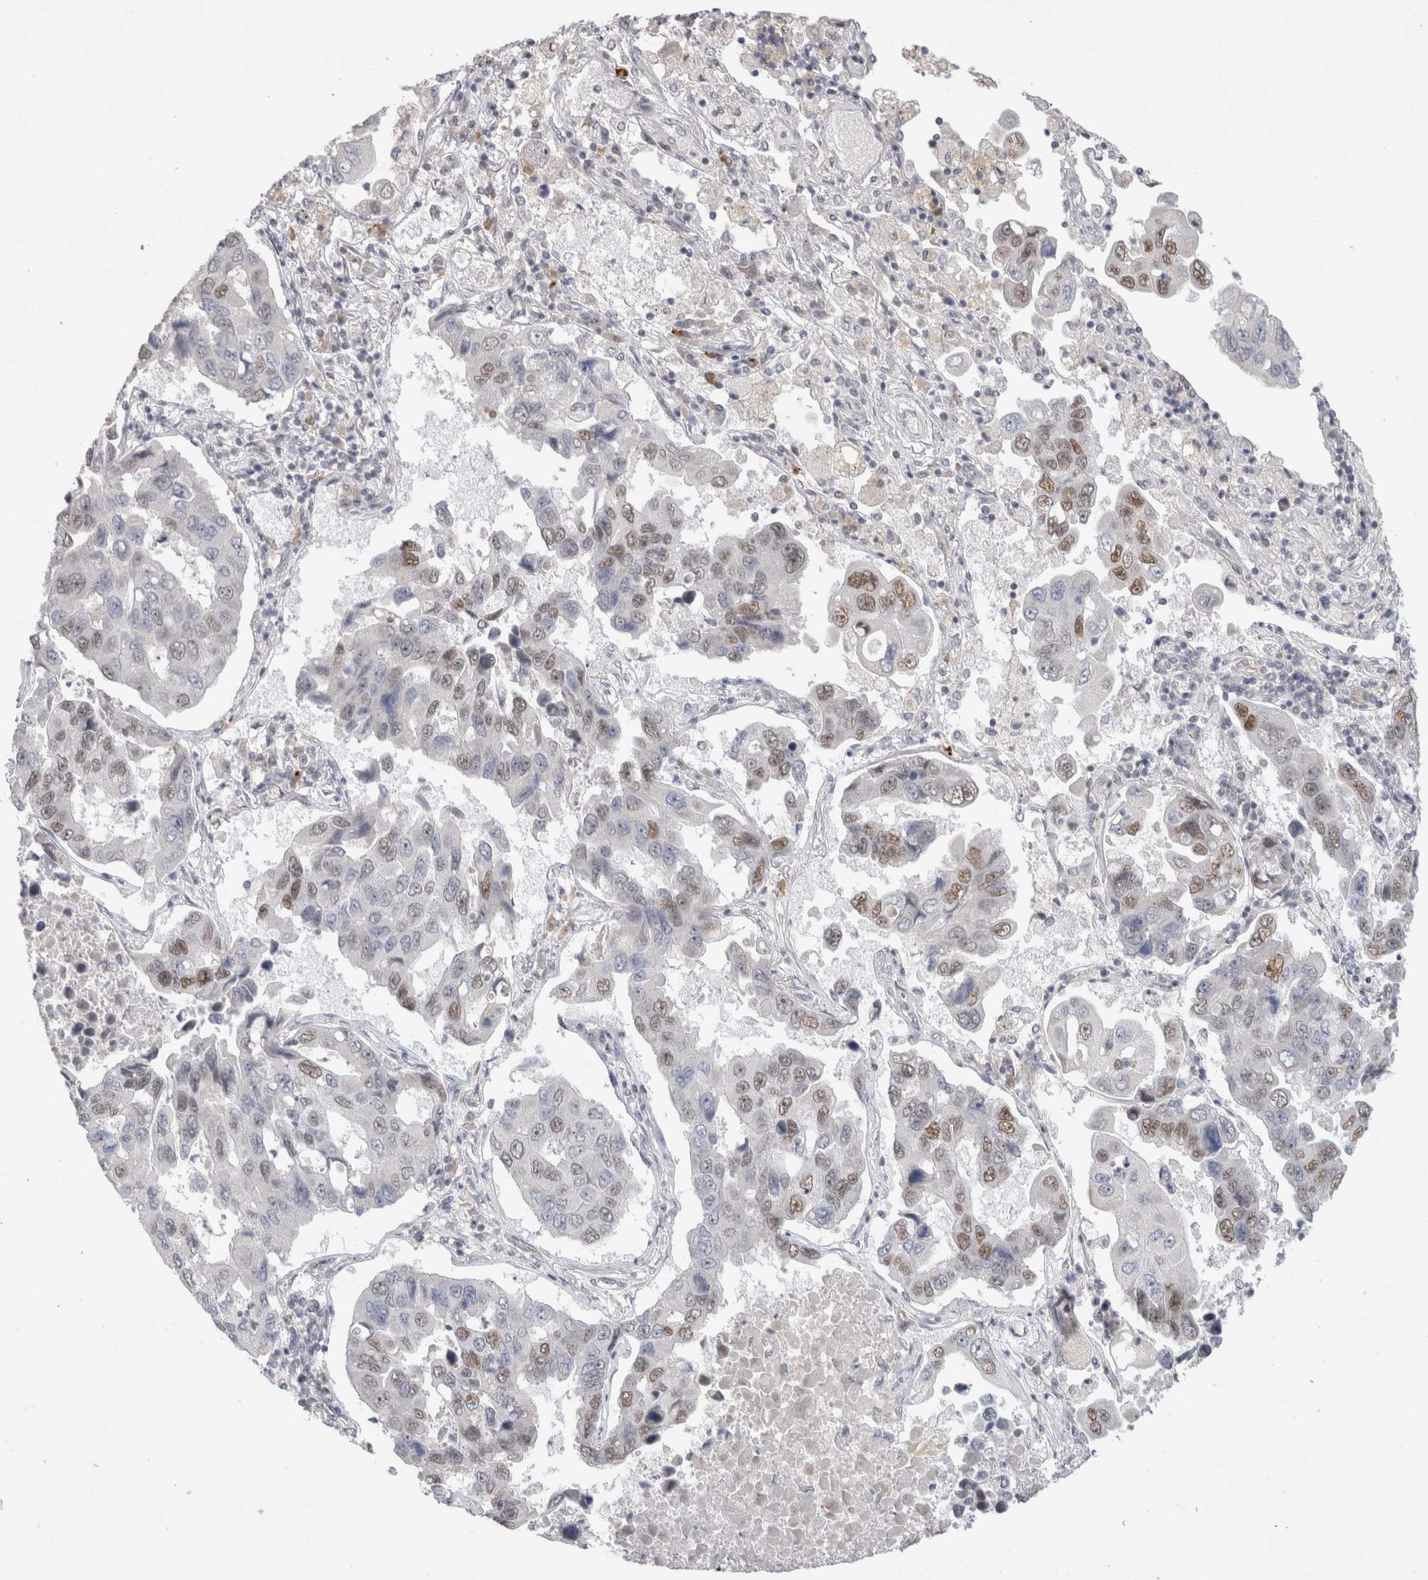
{"staining": {"intensity": "moderate", "quantity": "<25%", "location": "nuclear"}, "tissue": "lung cancer", "cell_type": "Tumor cells", "image_type": "cancer", "snomed": [{"axis": "morphology", "description": "Adenocarcinoma, NOS"}, {"axis": "topography", "description": "Lung"}], "caption": "This micrograph reveals immunohistochemistry (IHC) staining of lung cancer (adenocarcinoma), with low moderate nuclear staining in about <25% of tumor cells.", "gene": "RECQL4", "patient": {"sex": "male", "age": 64}}